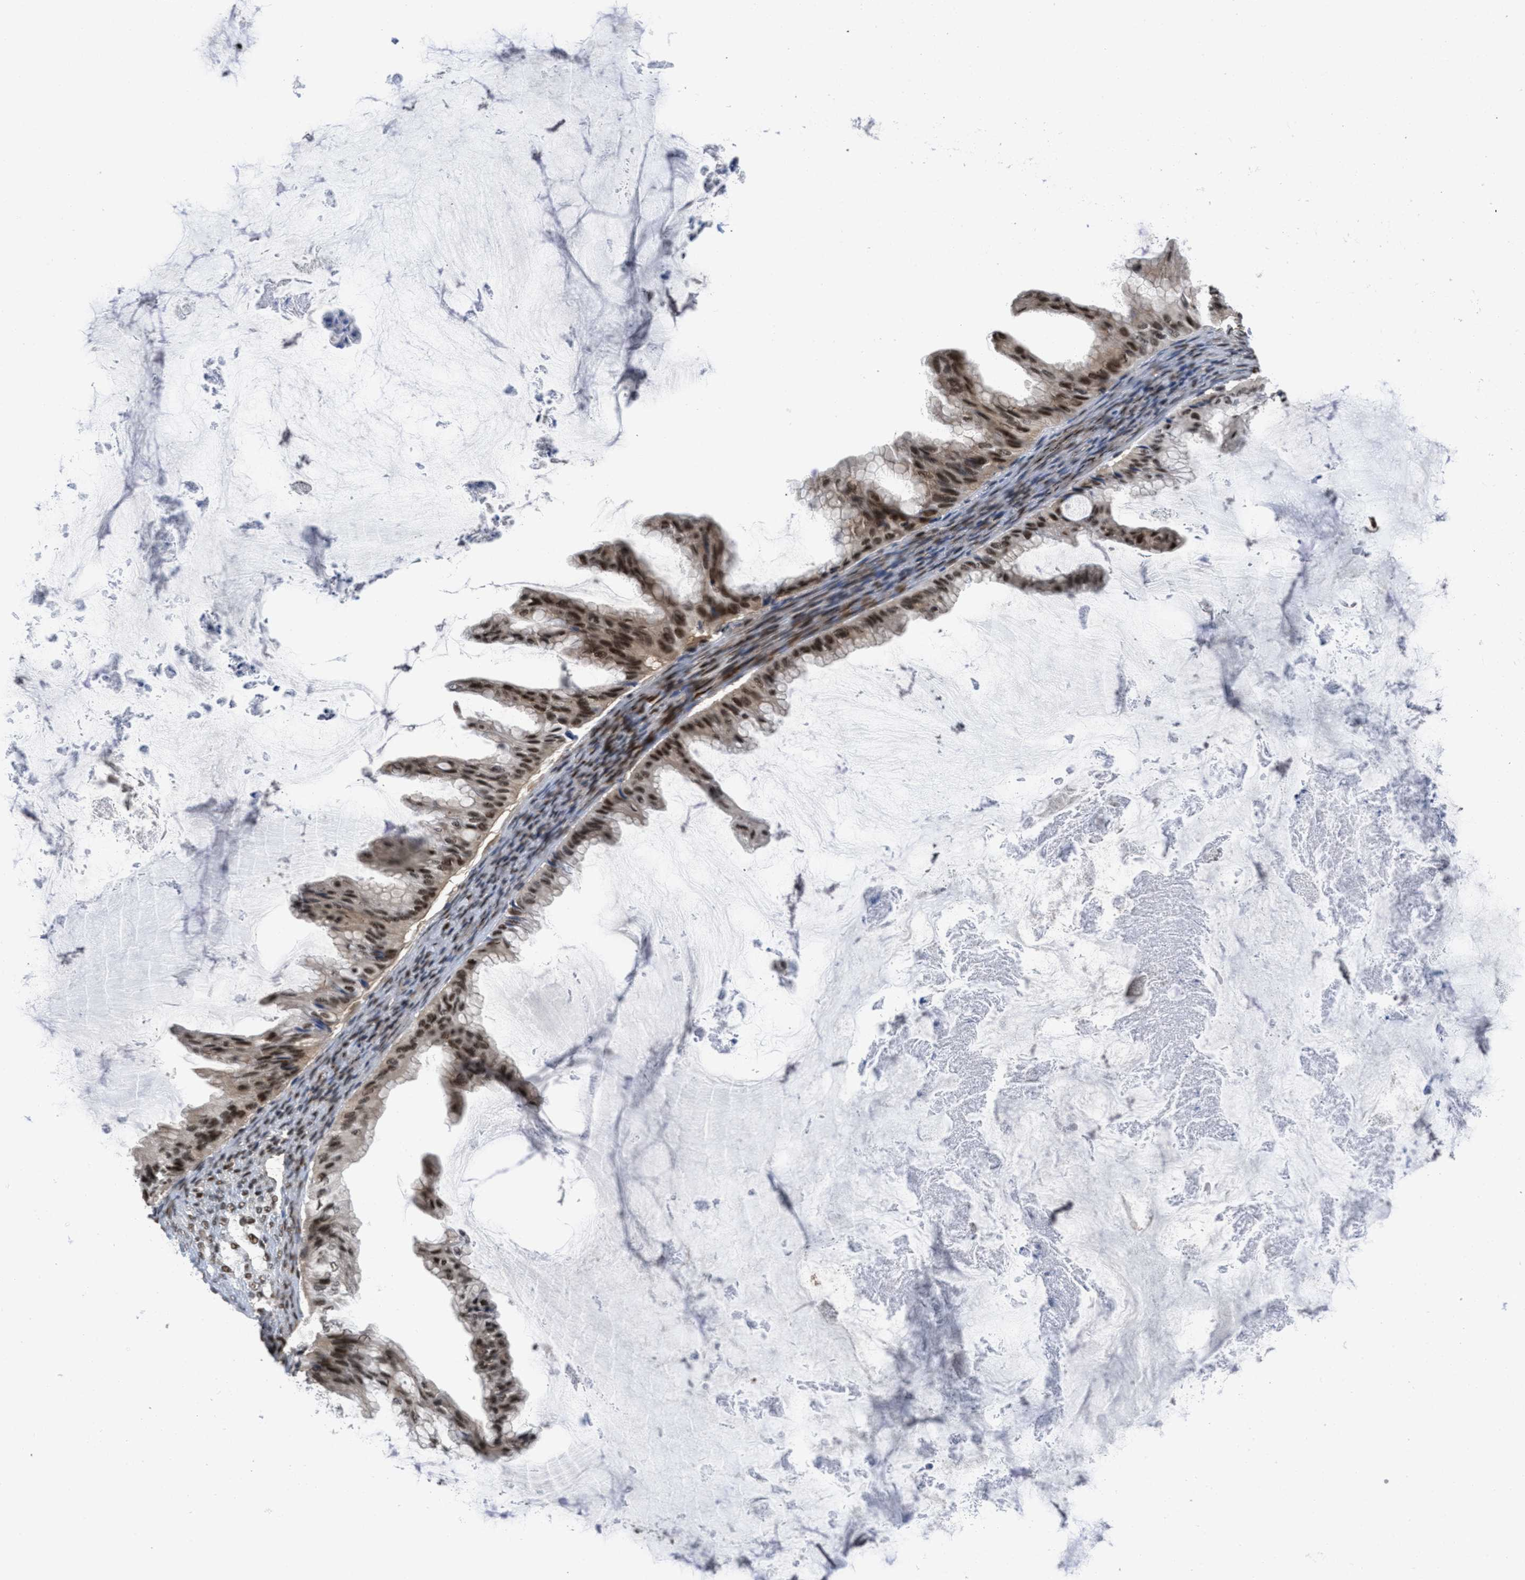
{"staining": {"intensity": "strong", "quantity": ">75%", "location": "nuclear"}, "tissue": "ovarian cancer", "cell_type": "Tumor cells", "image_type": "cancer", "snomed": [{"axis": "morphology", "description": "Cystadenocarcinoma, mucinous, NOS"}, {"axis": "topography", "description": "Ovary"}], "caption": "Protein expression by immunohistochemistry (IHC) shows strong nuclear positivity in approximately >75% of tumor cells in mucinous cystadenocarcinoma (ovarian).", "gene": "CUL4B", "patient": {"sex": "female", "age": 61}}